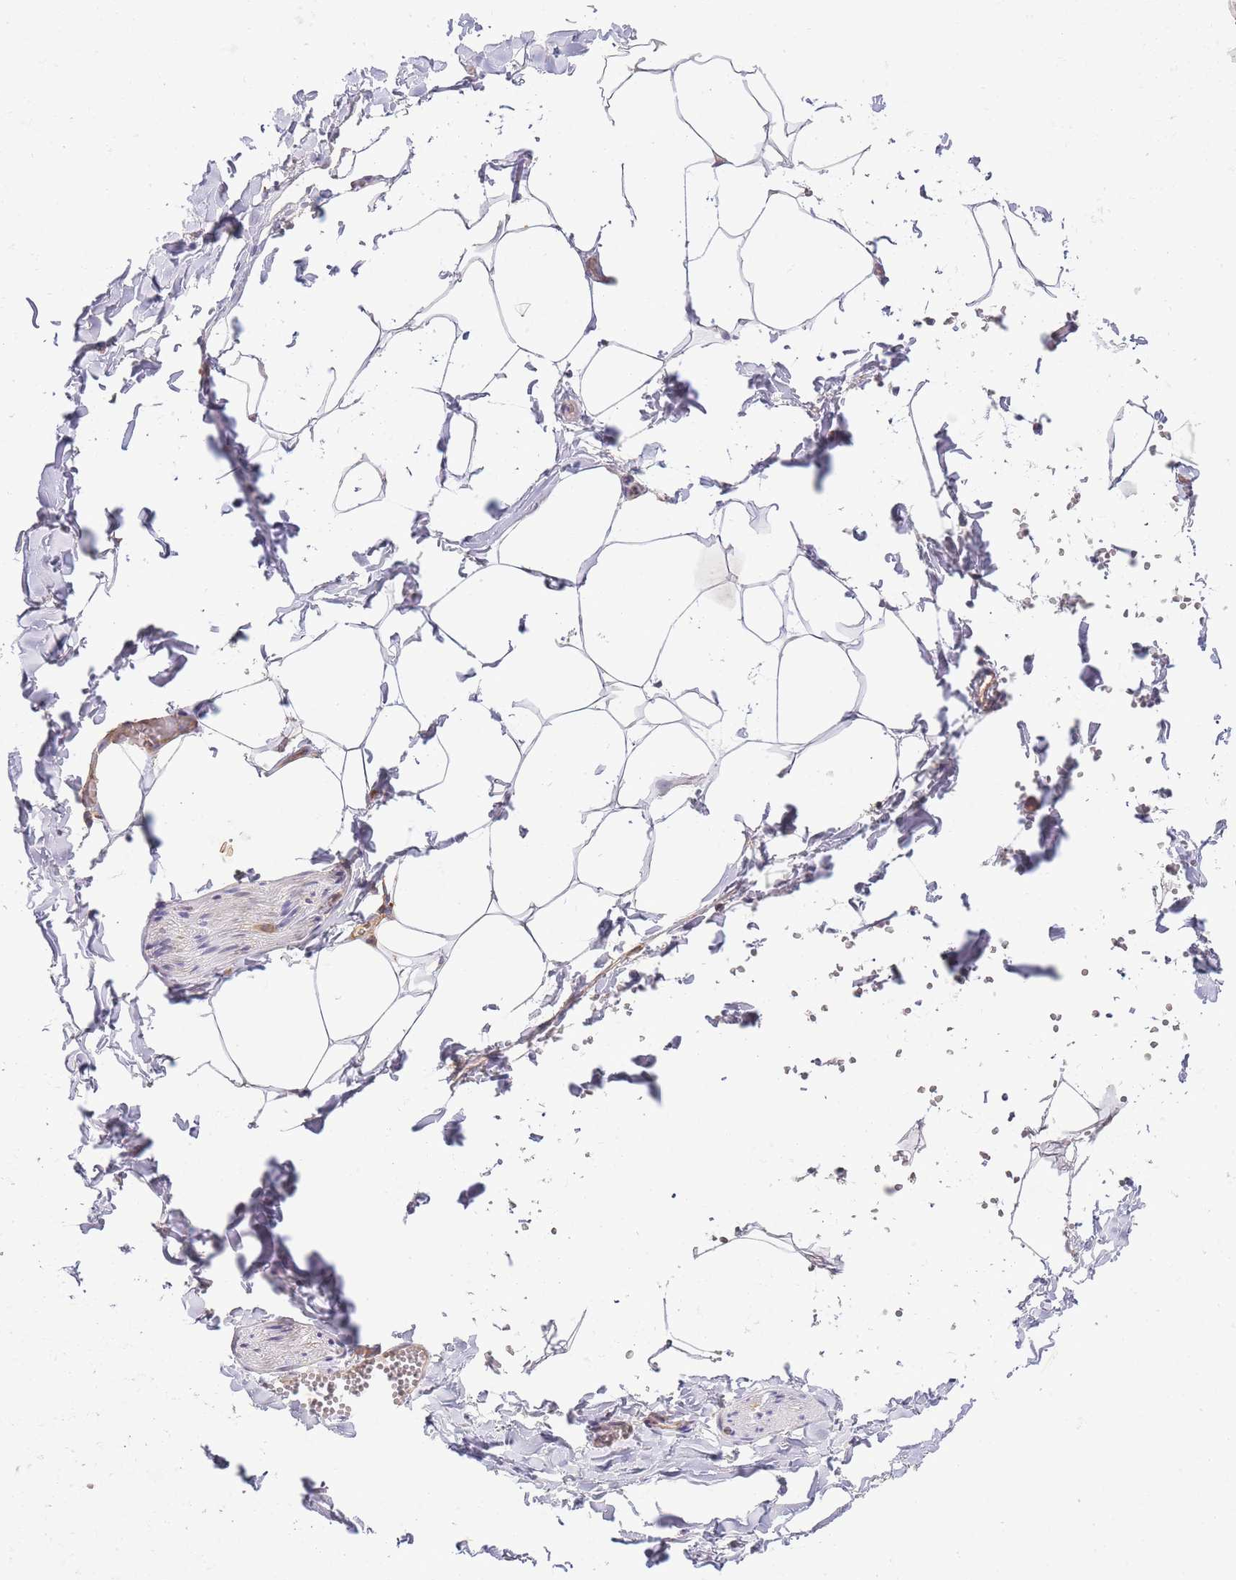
{"staining": {"intensity": "weak", "quantity": "<25%", "location": "cytoplasmic/membranous"}, "tissue": "adipose tissue", "cell_type": "Adipocytes", "image_type": "normal", "snomed": [{"axis": "morphology", "description": "Normal tissue, NOS"}, {"axis": "topography", "description": "Gallbladder"}, {"axis": "topography", "description": "Peripheral nerve tissue"}], "caption": "This micrograph is of normal adipose tissue stained with immunohistochemistry (IHC) to label a protein in brown with the nuclei are counter-stained blue. There is no staining in adipocytes.", "gene": "MSN", "patient": {"sex": "male", "age": 38}}